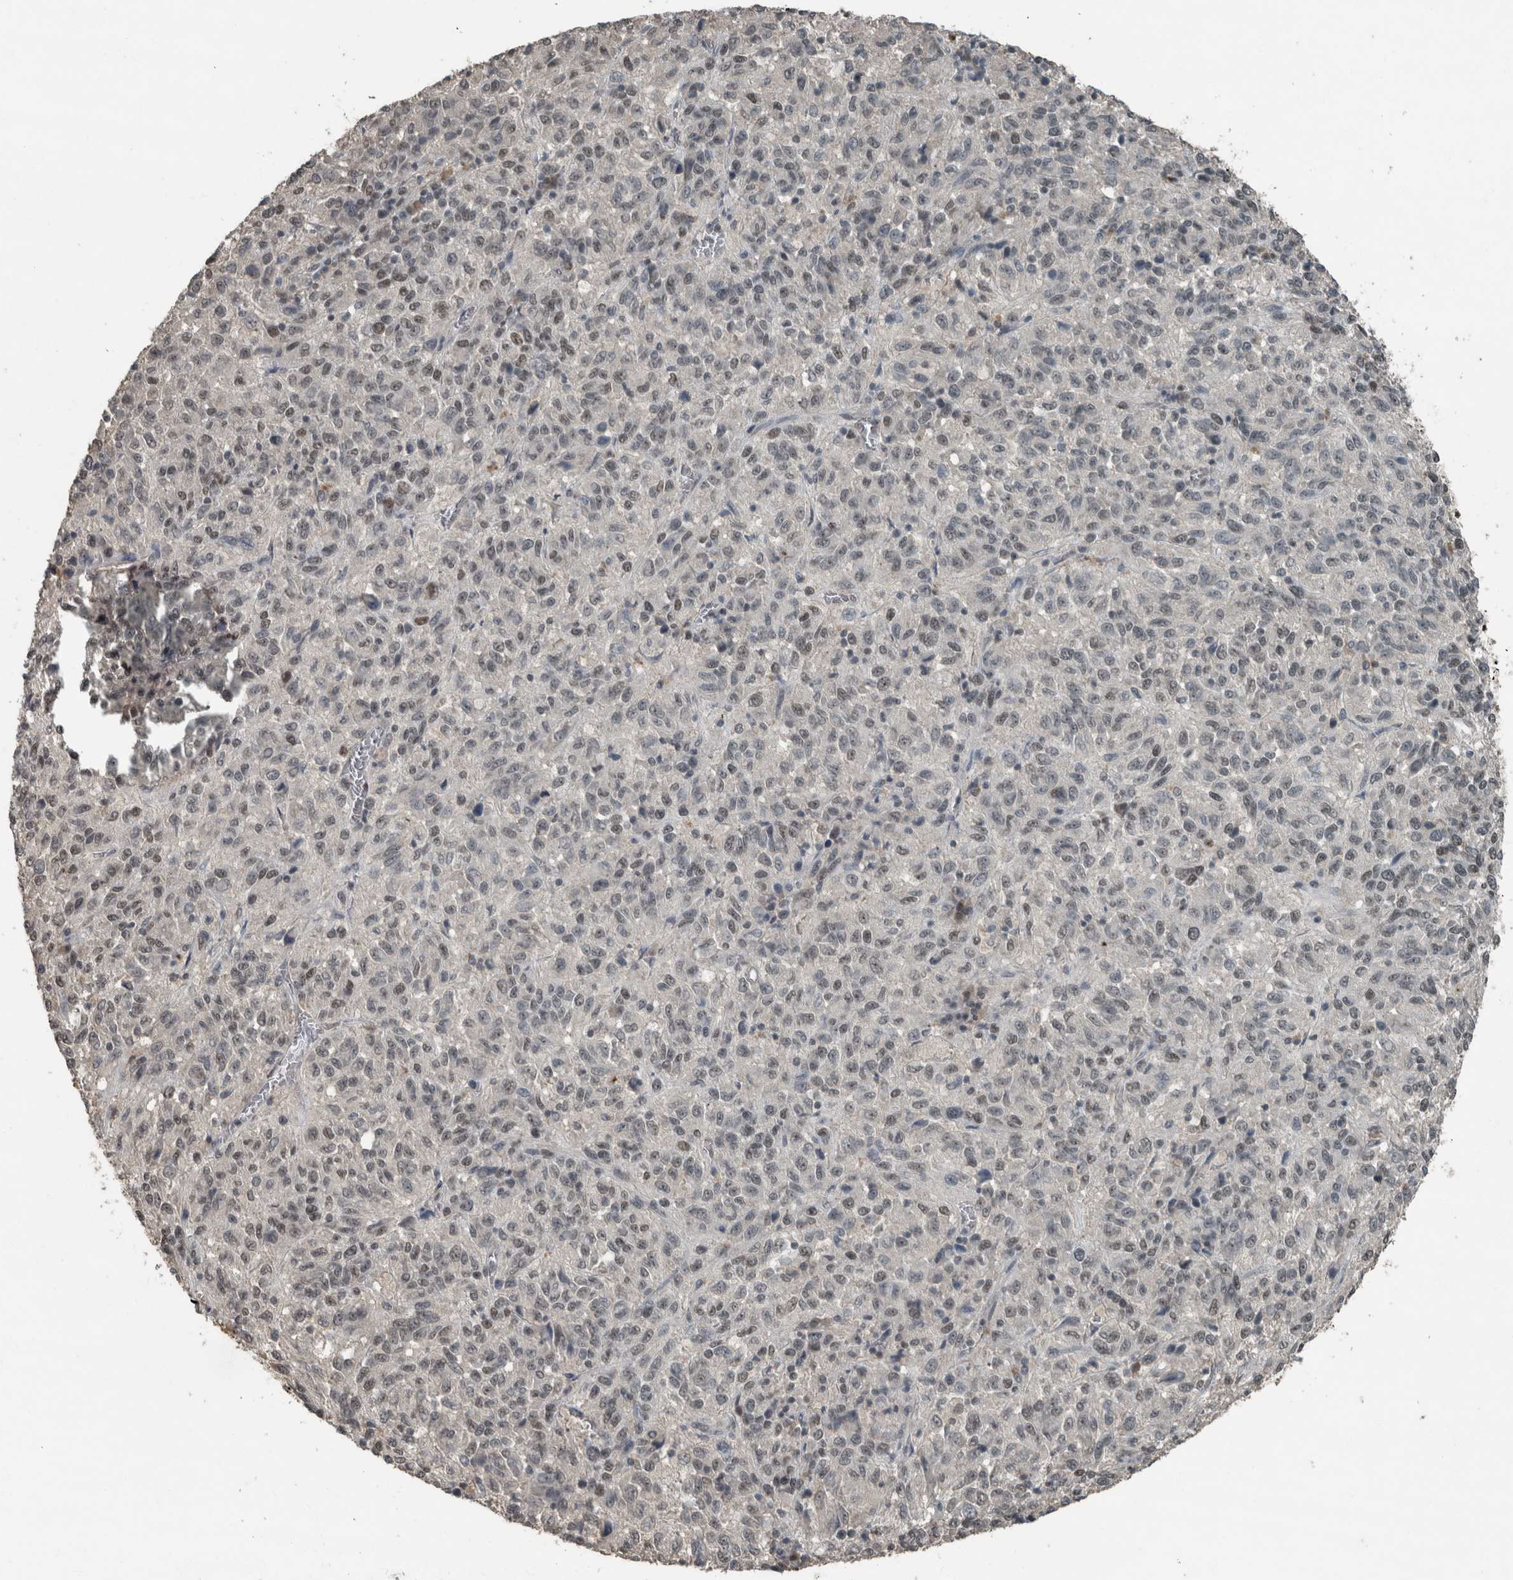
{"staining": {"intensity": "weak", "quantity": "<25%", "location": "nuclear"}, "tissue": "melanoma", "cell_type": "Tumor cells", "image_type": "cancer", "snomed": [{"axis": "morphology", "description": "Malignant melanoma, Metastatic site"}, {"axis": "topography", "description": "Lung"}], "caption": "Tumor cells show no significant protein staining in melanoma. The staining was performed using DAB to visualize the protein expression in brown, while the nuclei were stained in blue with hematoxylin (Magnification: 20x).", "gene": "ZNF24", "patient": {"sex": "male", "age": 64}}